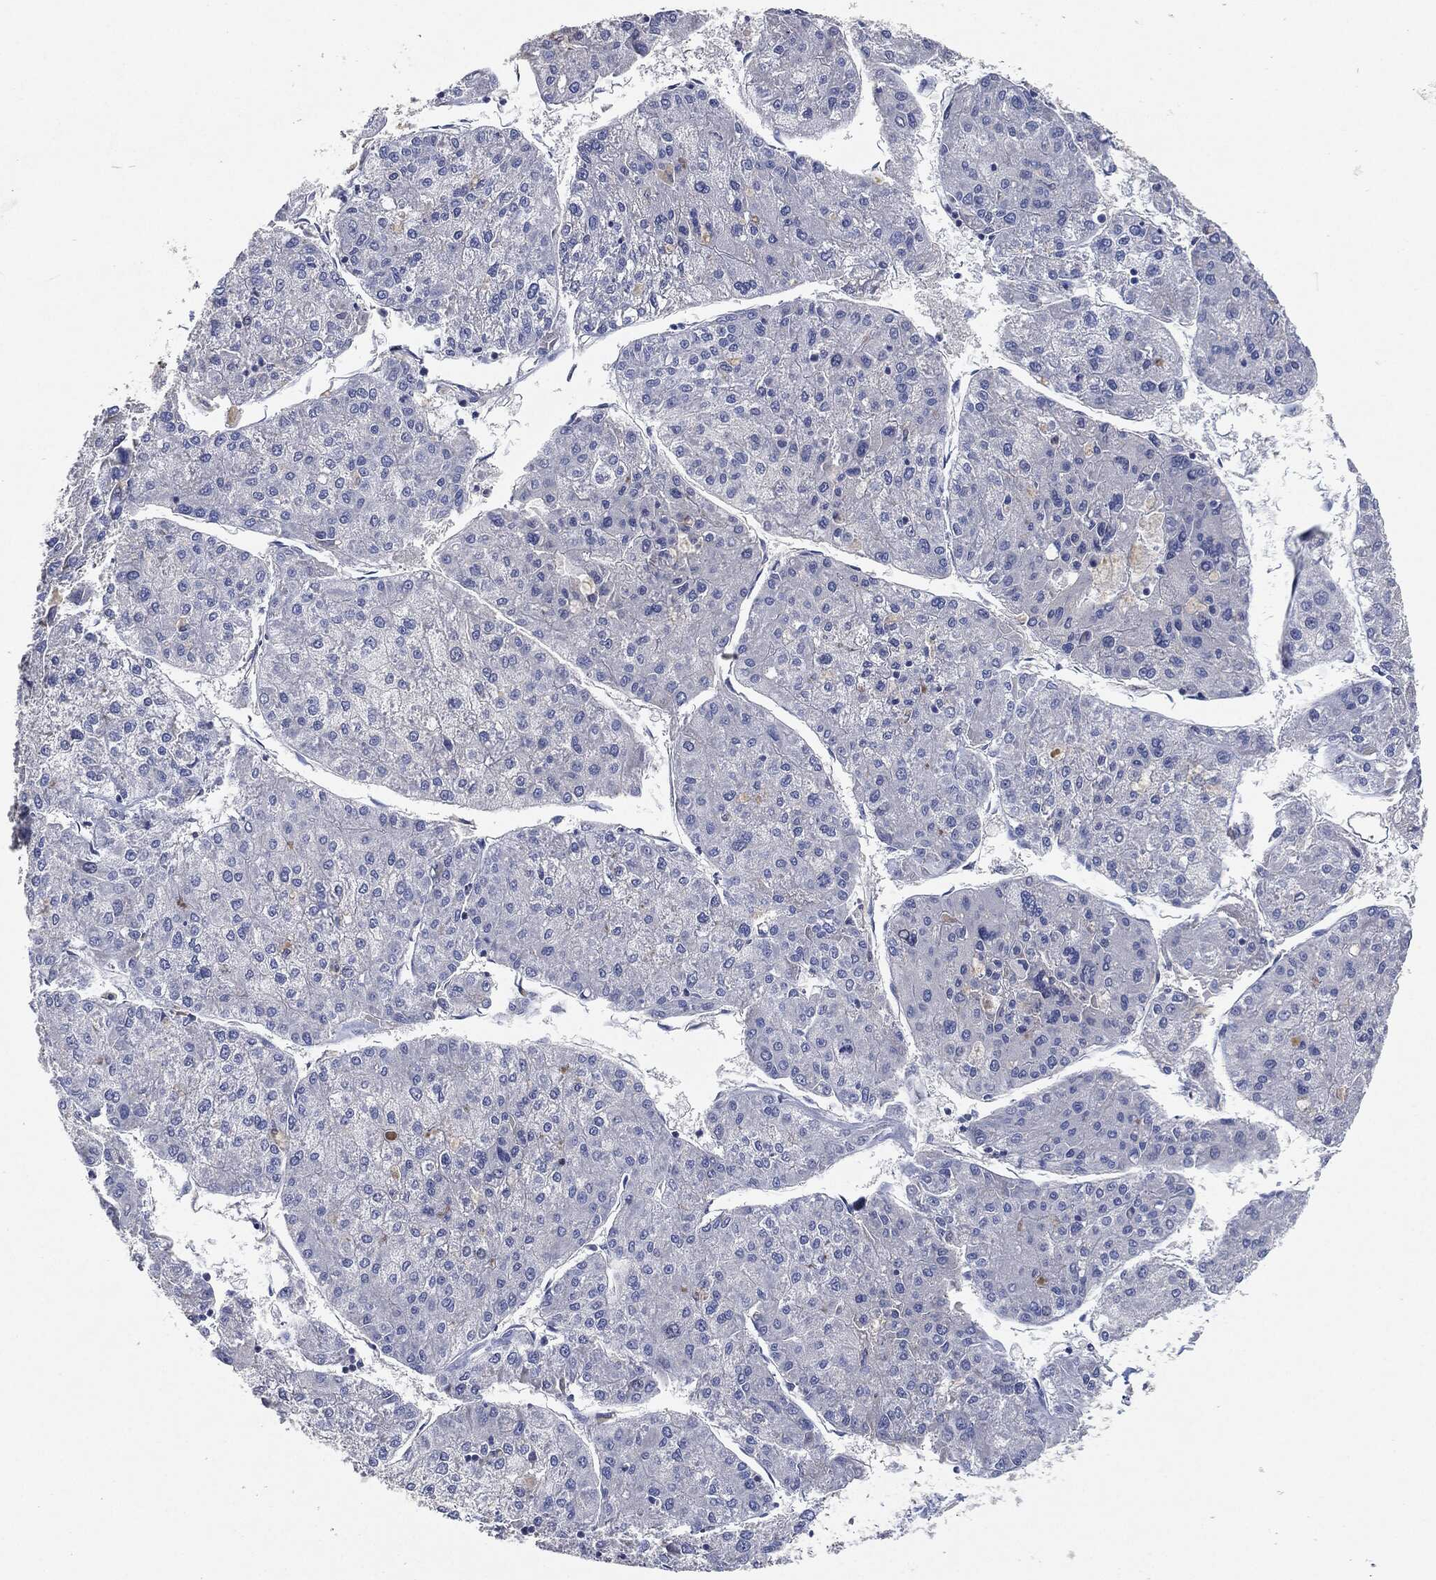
{"staining": {"intensity": "negative", "quantity": "none", "location": "none"}, "tissue": "liver cancer", "cell_type": "Tumor cells", "image_type": "cancer", "snomed": [{"axis": "morphology", "description": "Carcinoma, Hepatocellular, NOS"}, {"axis": "topography", "description": "Liver"}], "caption": "IHC photomicrograph of neoplastic tissue: human liver cancer (hepatocellular carcinoma) stained with DAB displays no significant protein staining in tumor cells.", "gene": "NTRK1", "patient": {"sex": "male", "age": 43}}